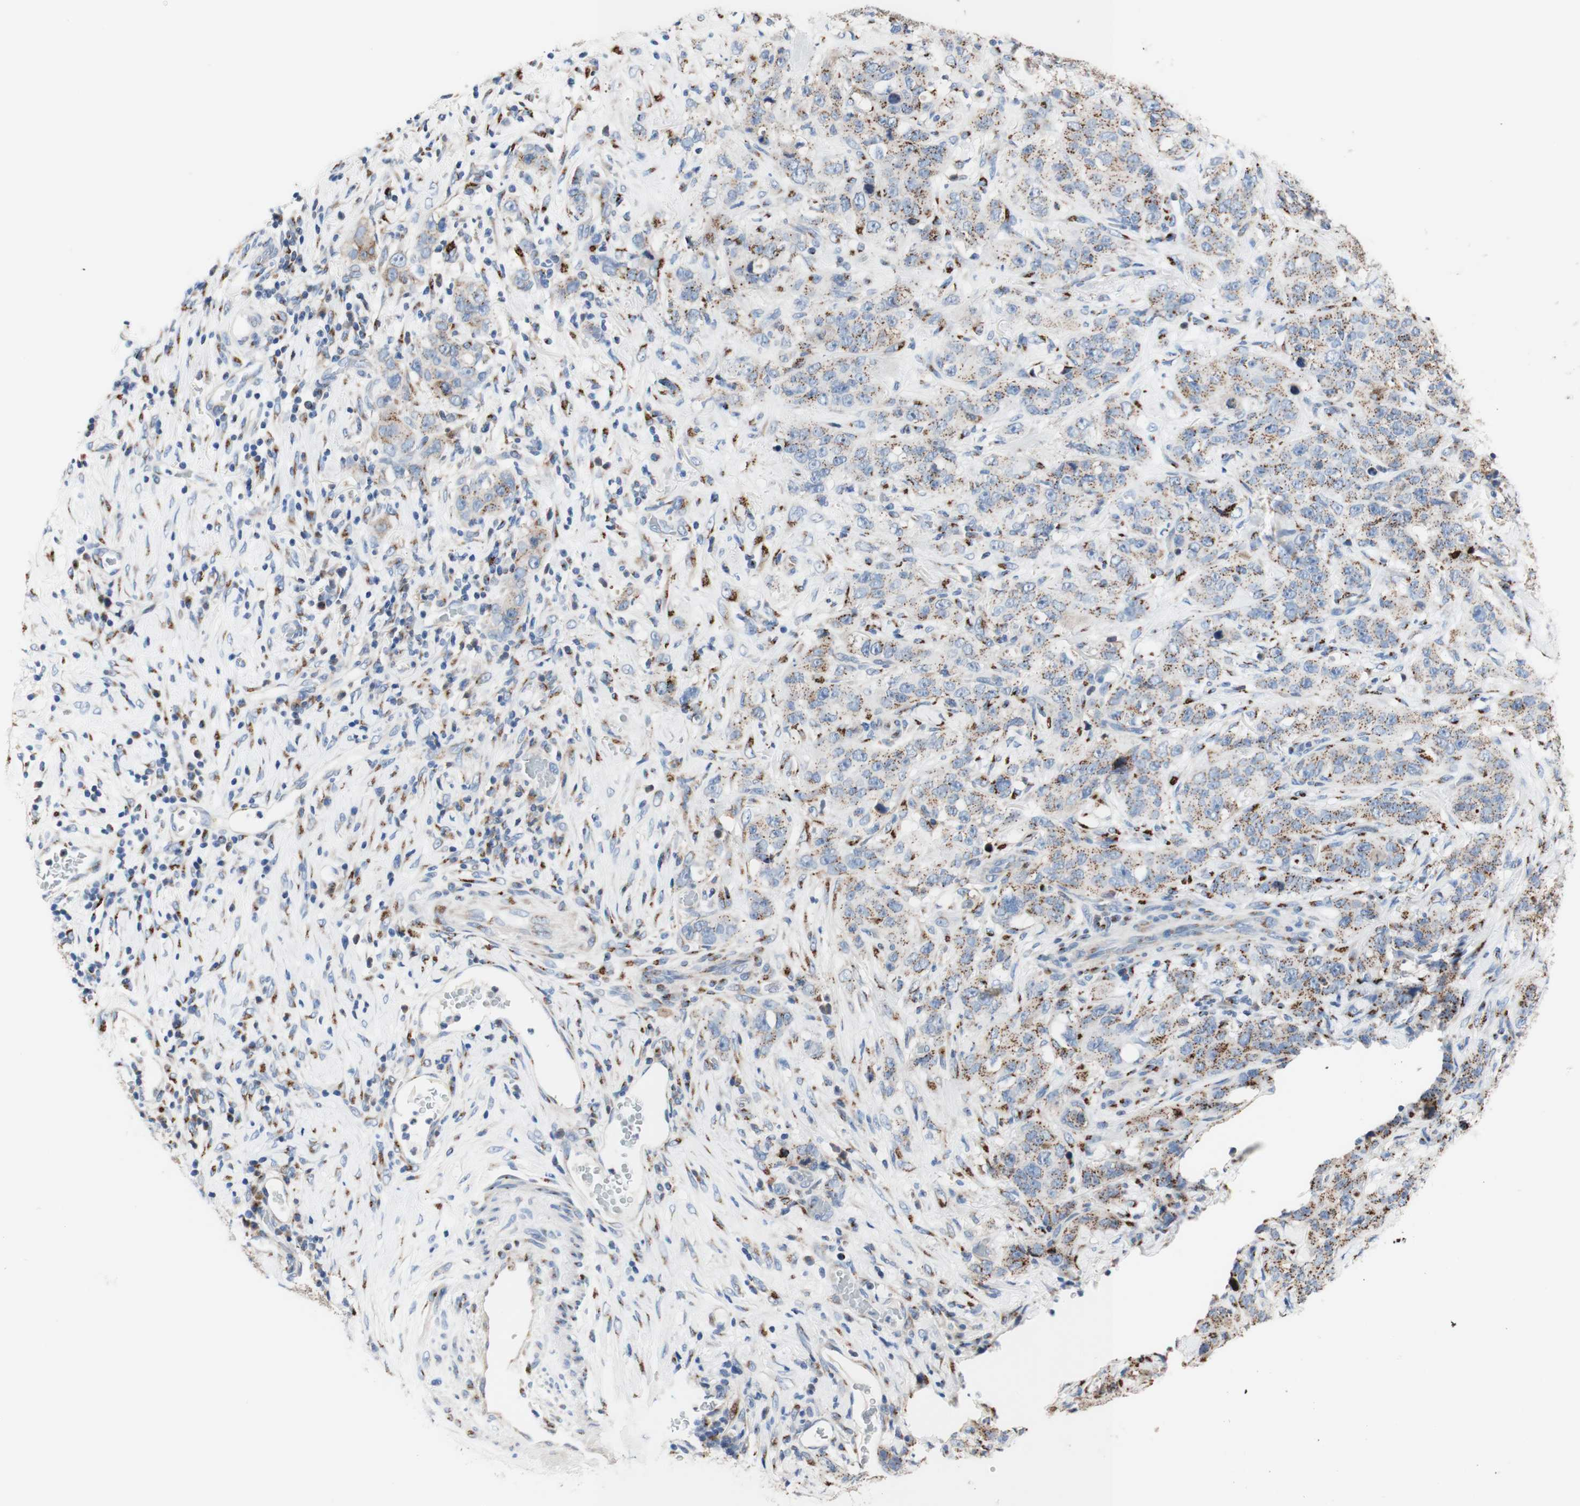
{"staining": {"intensity": "weak", "quantity": "25%-75%", "location": "cytoplasmic/membranous"}, "tissue": "stomach cancer", "cell_type": "Tumor cells", "image_type": "cancer", "snomed": [{"axis": "morphology", "description": "Adenocarcinoma, NOS"}, {"axis": "topography", "description": "Stomach"}], "caption": "The image displays immunohistochemical staining of stomach cancer (adenocarcinoma). There is weak cytoplasmic/membranous positivity is seen in approximately 25%-75% of tumor cells.", "gene": "GALNT2", "patient": {"sex": "male", "age": 48}}